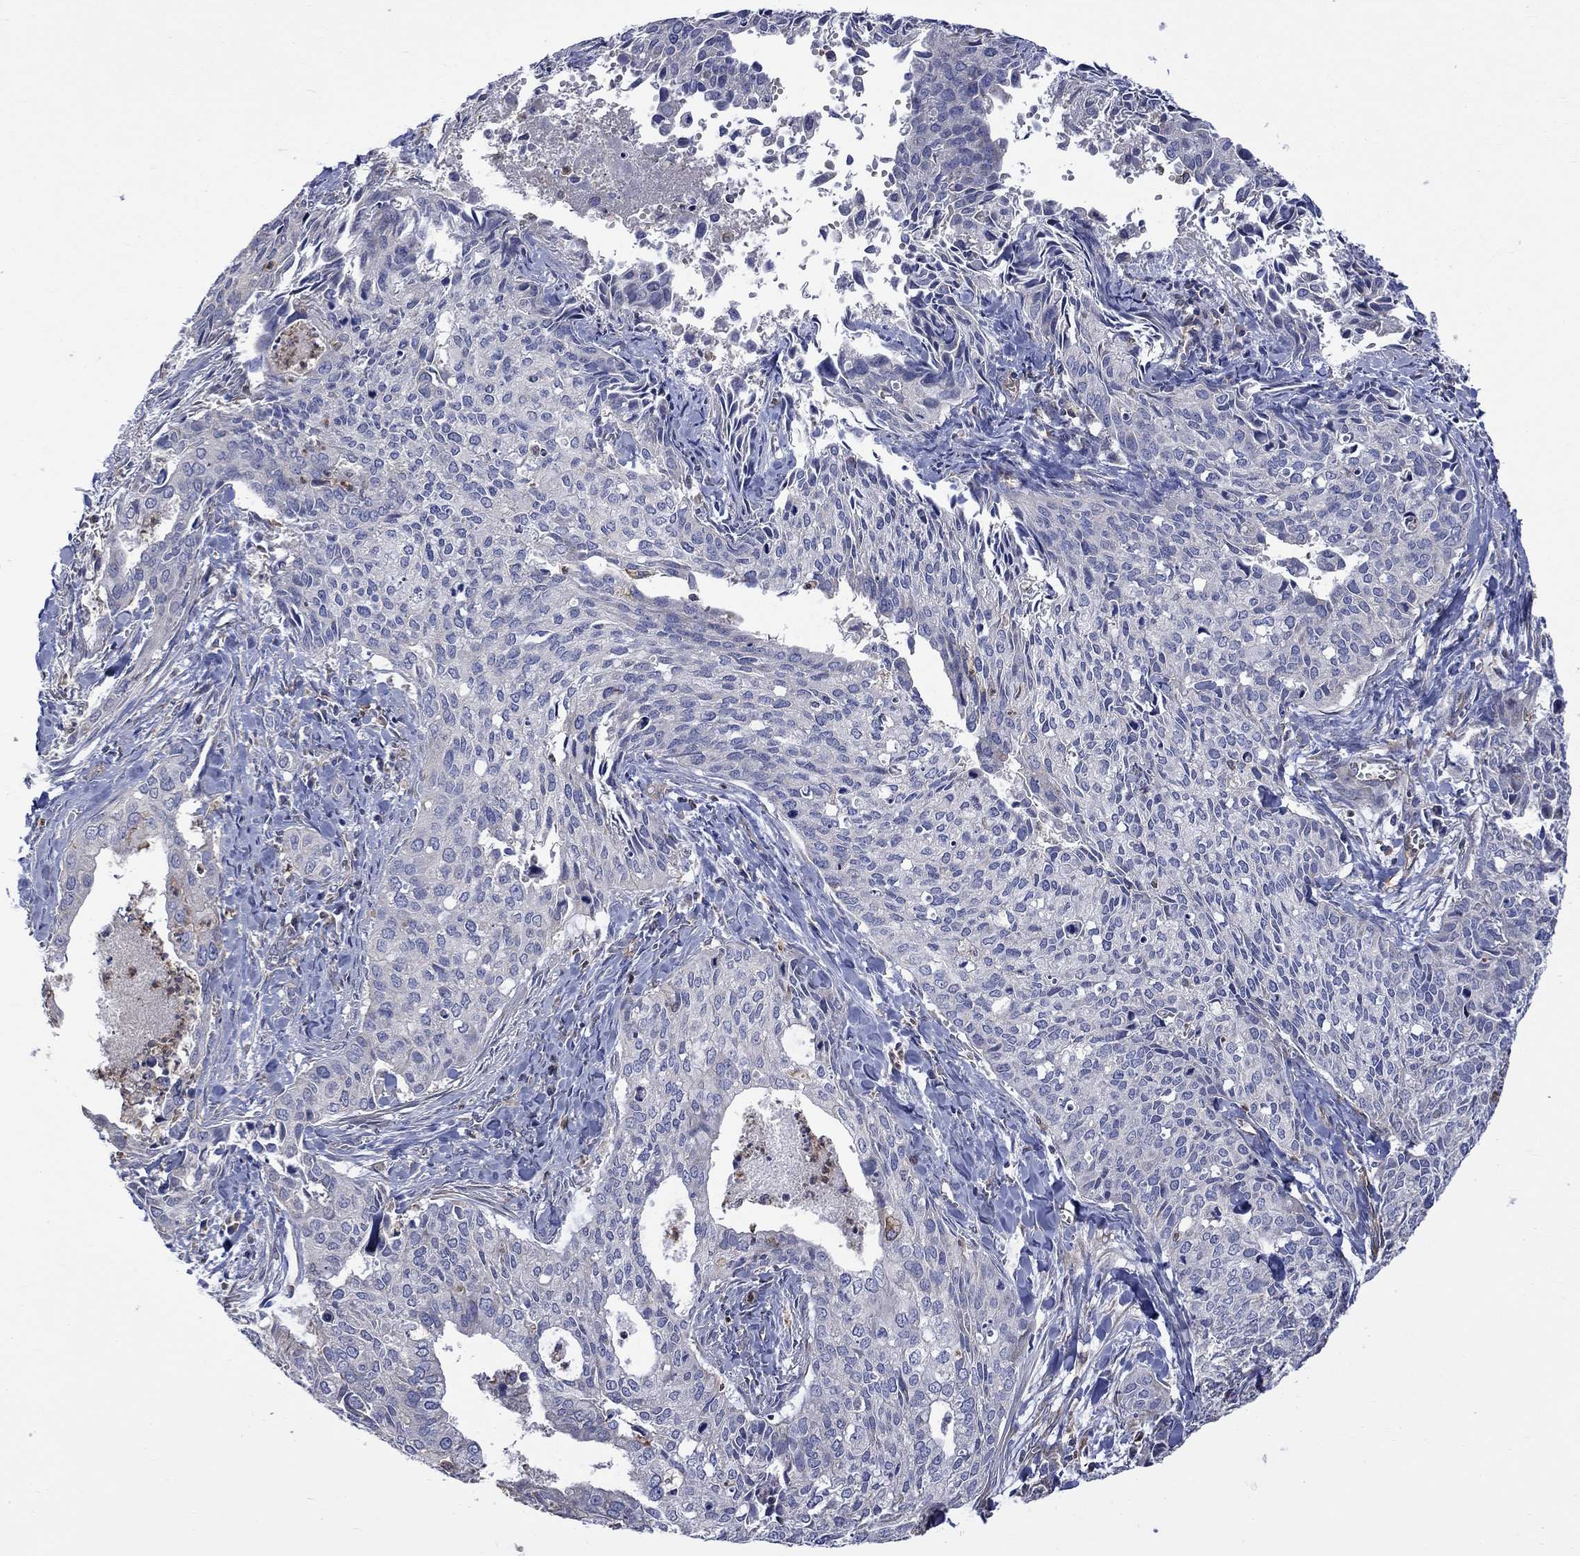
{"staining": {"intensity": "negative", "quantity": "none", "location": "none"}, "tissue": "cervical cancer", "cell_type": "Tumor cells", "image_type": "cancer", "snomed": [{"axis": "morphology", "description": "Squamous cell carcinoma, NOS"}, {"axis": "topography", "description": "Cervix"}], "caption": "Cervical squamous cell carcinoma was stained to show a protein in brown. There is no significant positivity in tumor cells.", "gene": "CAMKK2", "patient": {"sex": "female", "age": 29}}